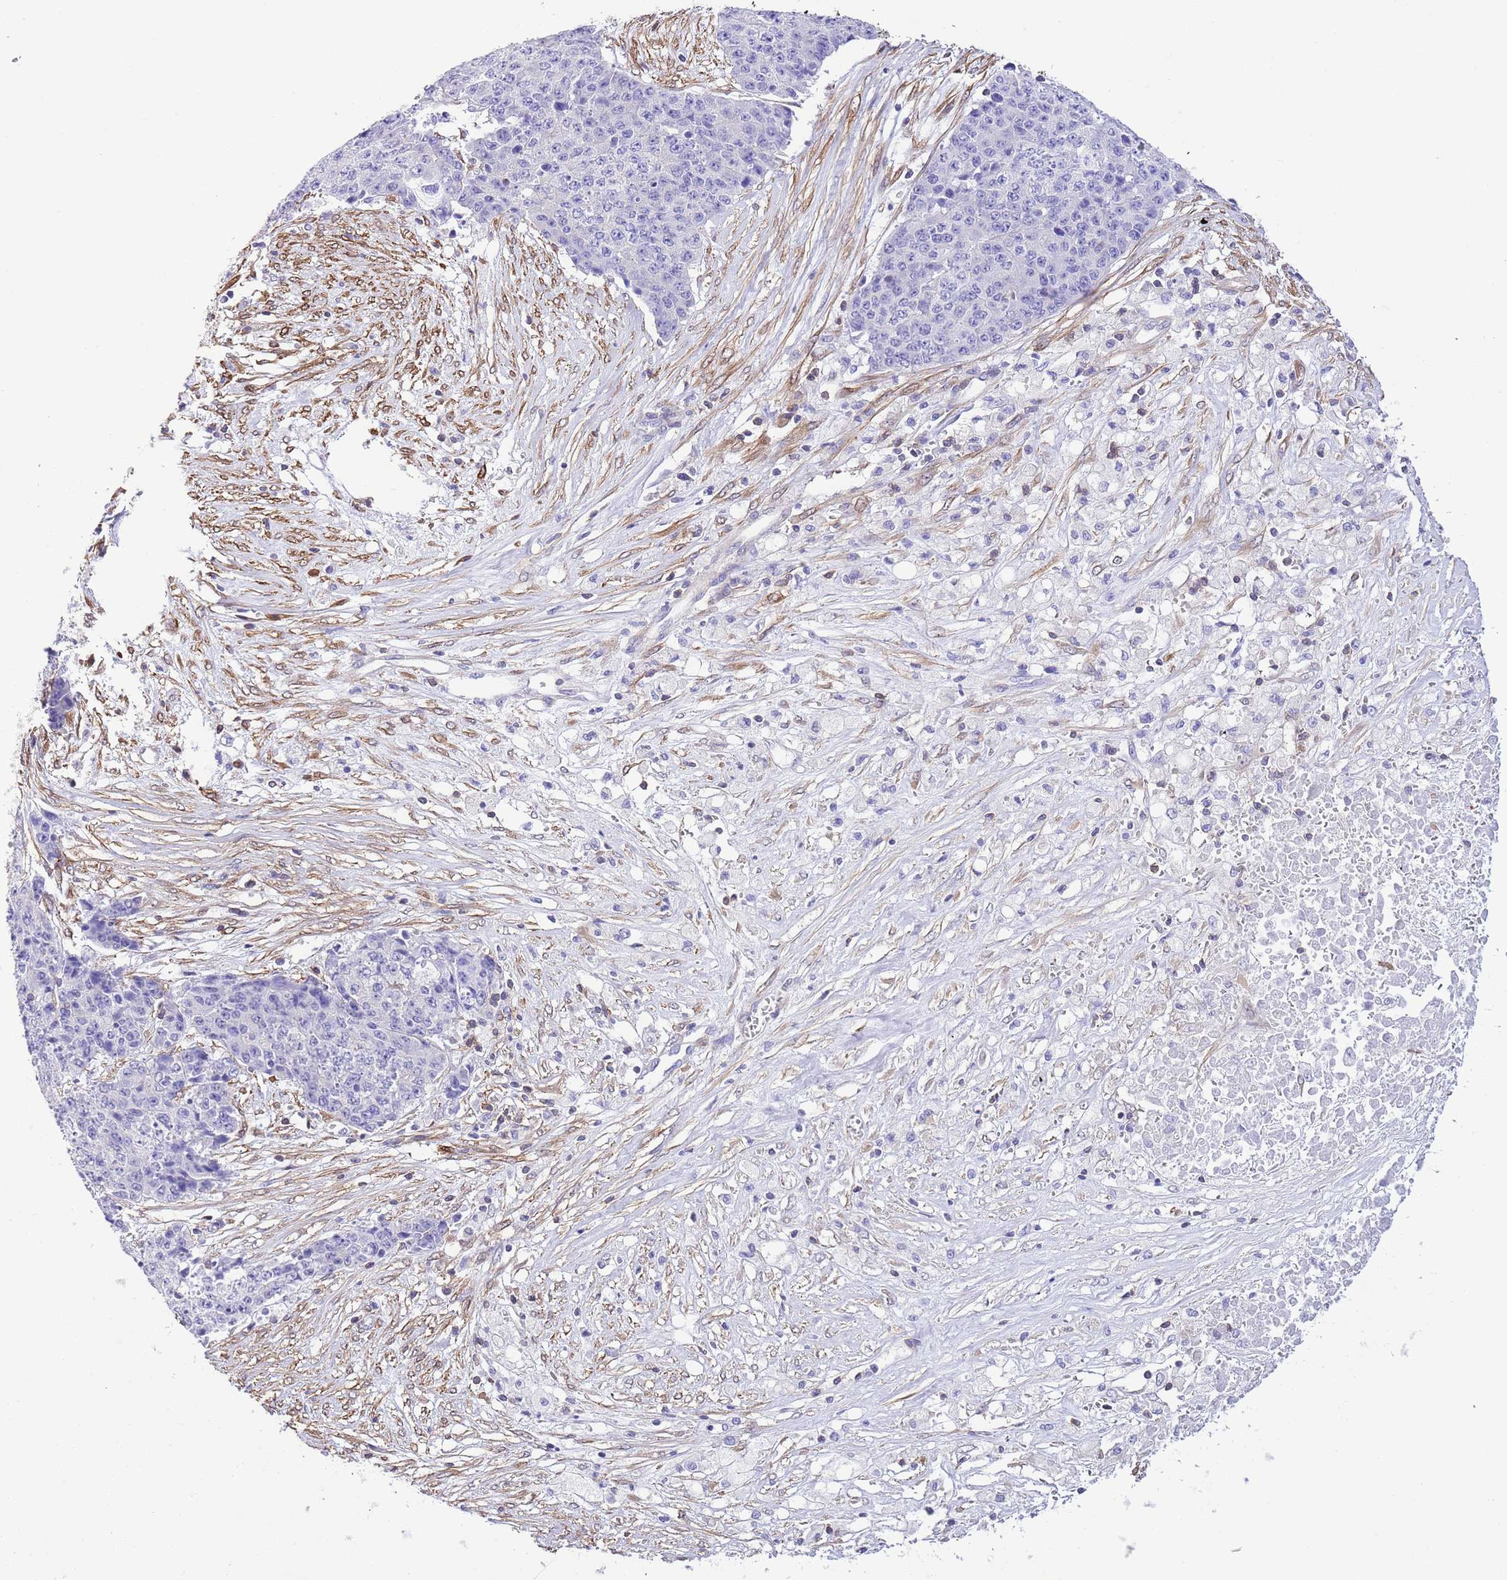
{"staining": {"intensity": "negative", "quantity": "none", "location": "none"}, "tissue": "ovarian cancer", "cell_type": "Tumor cells", "image_type": "cancer", "snomed": [{"axis": "morphology", "description": "Carcinoma, endometroid"}, {"axis": "topography", "description": "Ovary"}], "caption": "Immunohistochemistry micrograph of neoplastic tissue: ovarian cancer (endometroid carcinoma) stained with DAB (3,3'-diaminobenzidine) displays no significant protein expression in tumor cells.", "gene": "CNN2", "patient": {"sex": "female", "age": 42}}